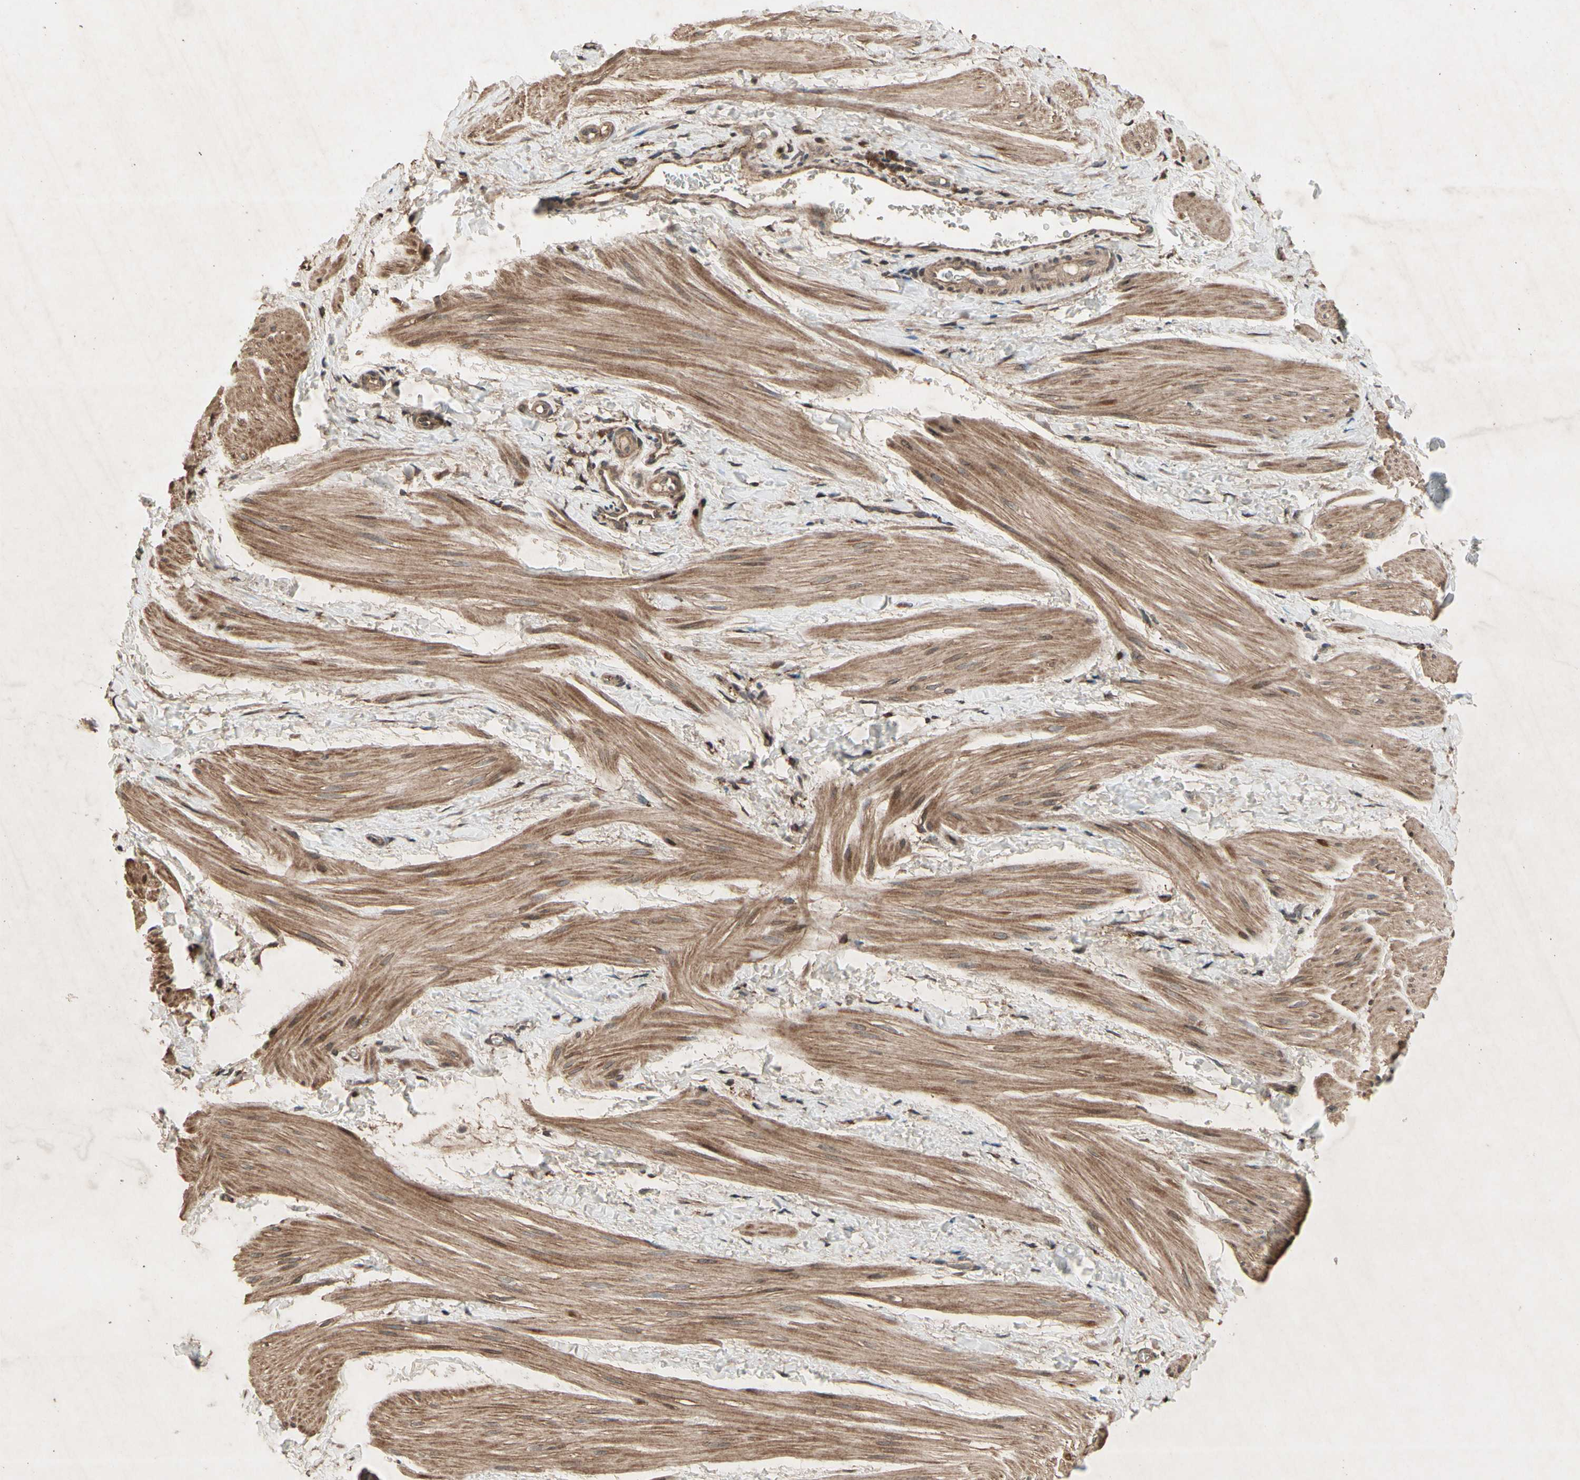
{"staining": {"intensity": "weak", "quantity": ">75%", "location": "cytoplasmic/membranous"}, "tissue": "smooth muscle", "cell_type": "Smooth muscle cells", "image_type": "normal", "snomed": [{"axis": "morphology", "description": "Normal tissue, NOS"}, {"axis": "topography", "description": "Smooth muscle"}], "caption": "A low amount of weak cytoplasmic/membranous positivity is appreciated in approximately >75% of smooth muscle cells in benign smooth muscle.", "gene": "CSF1R", "patient": {"sex": "male", "age": 16}}